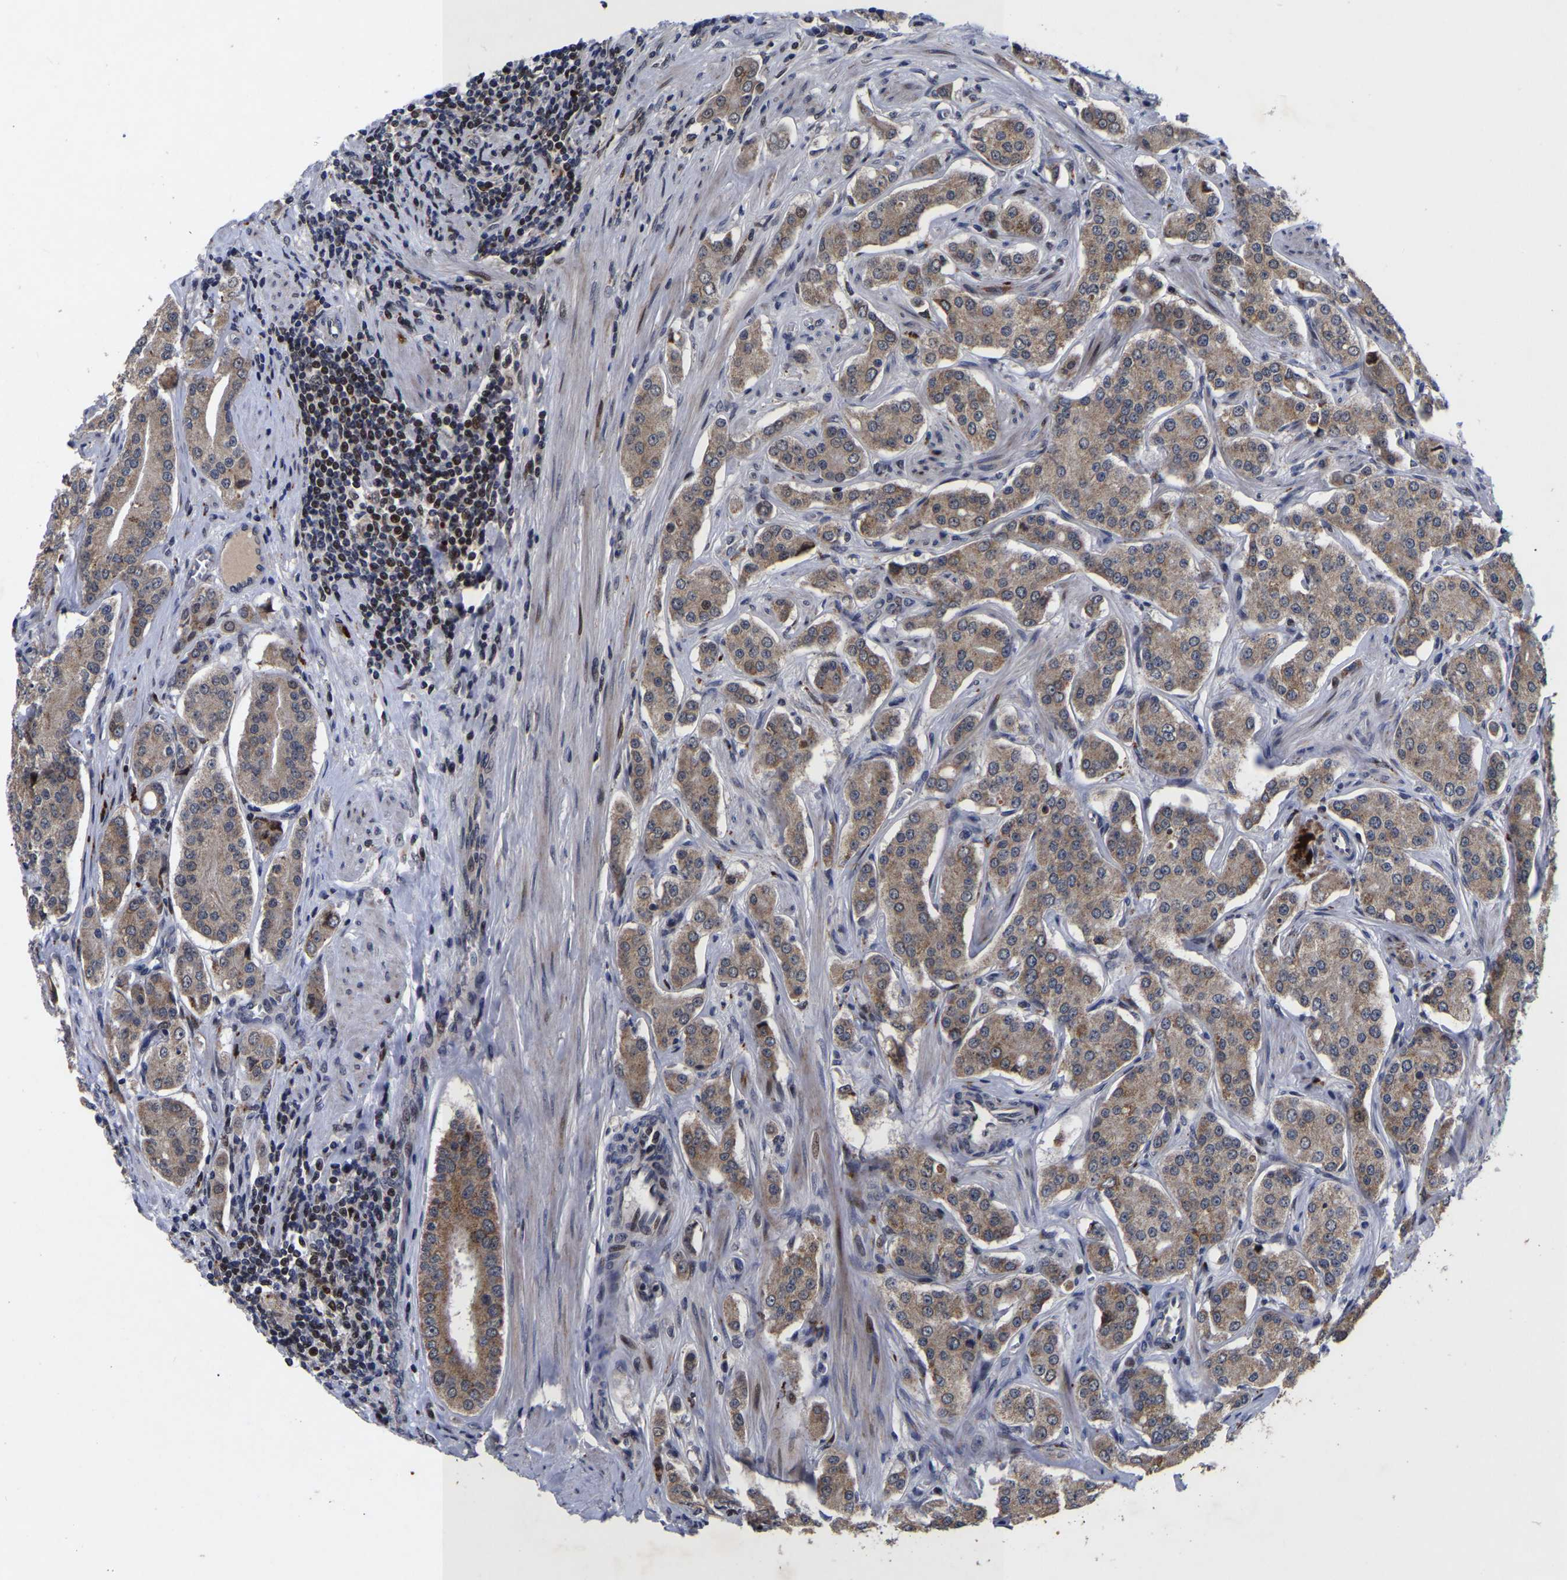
{"staining": {"intensity": "strong", "quantity": ">75%", "location": "cytoplasmic/membranous,nuclear"}, "tissue": "prostate cancer", "cell_type": "Tumor cells", "image_type": "cancer", "snomed": [{"axis": "morphology", "description": "Adenocarcinoma, Low grade"}, {"axis": "topography", "description": "Prostate"}], "caption": "A brown stain shows strong cytoplasmic/membranous and nuclear staining of a protein in prostate low-grade adenocarcinoma tumor cells.", "gene": "JUNB", "patient": {"sex": "male", "age": 69}}